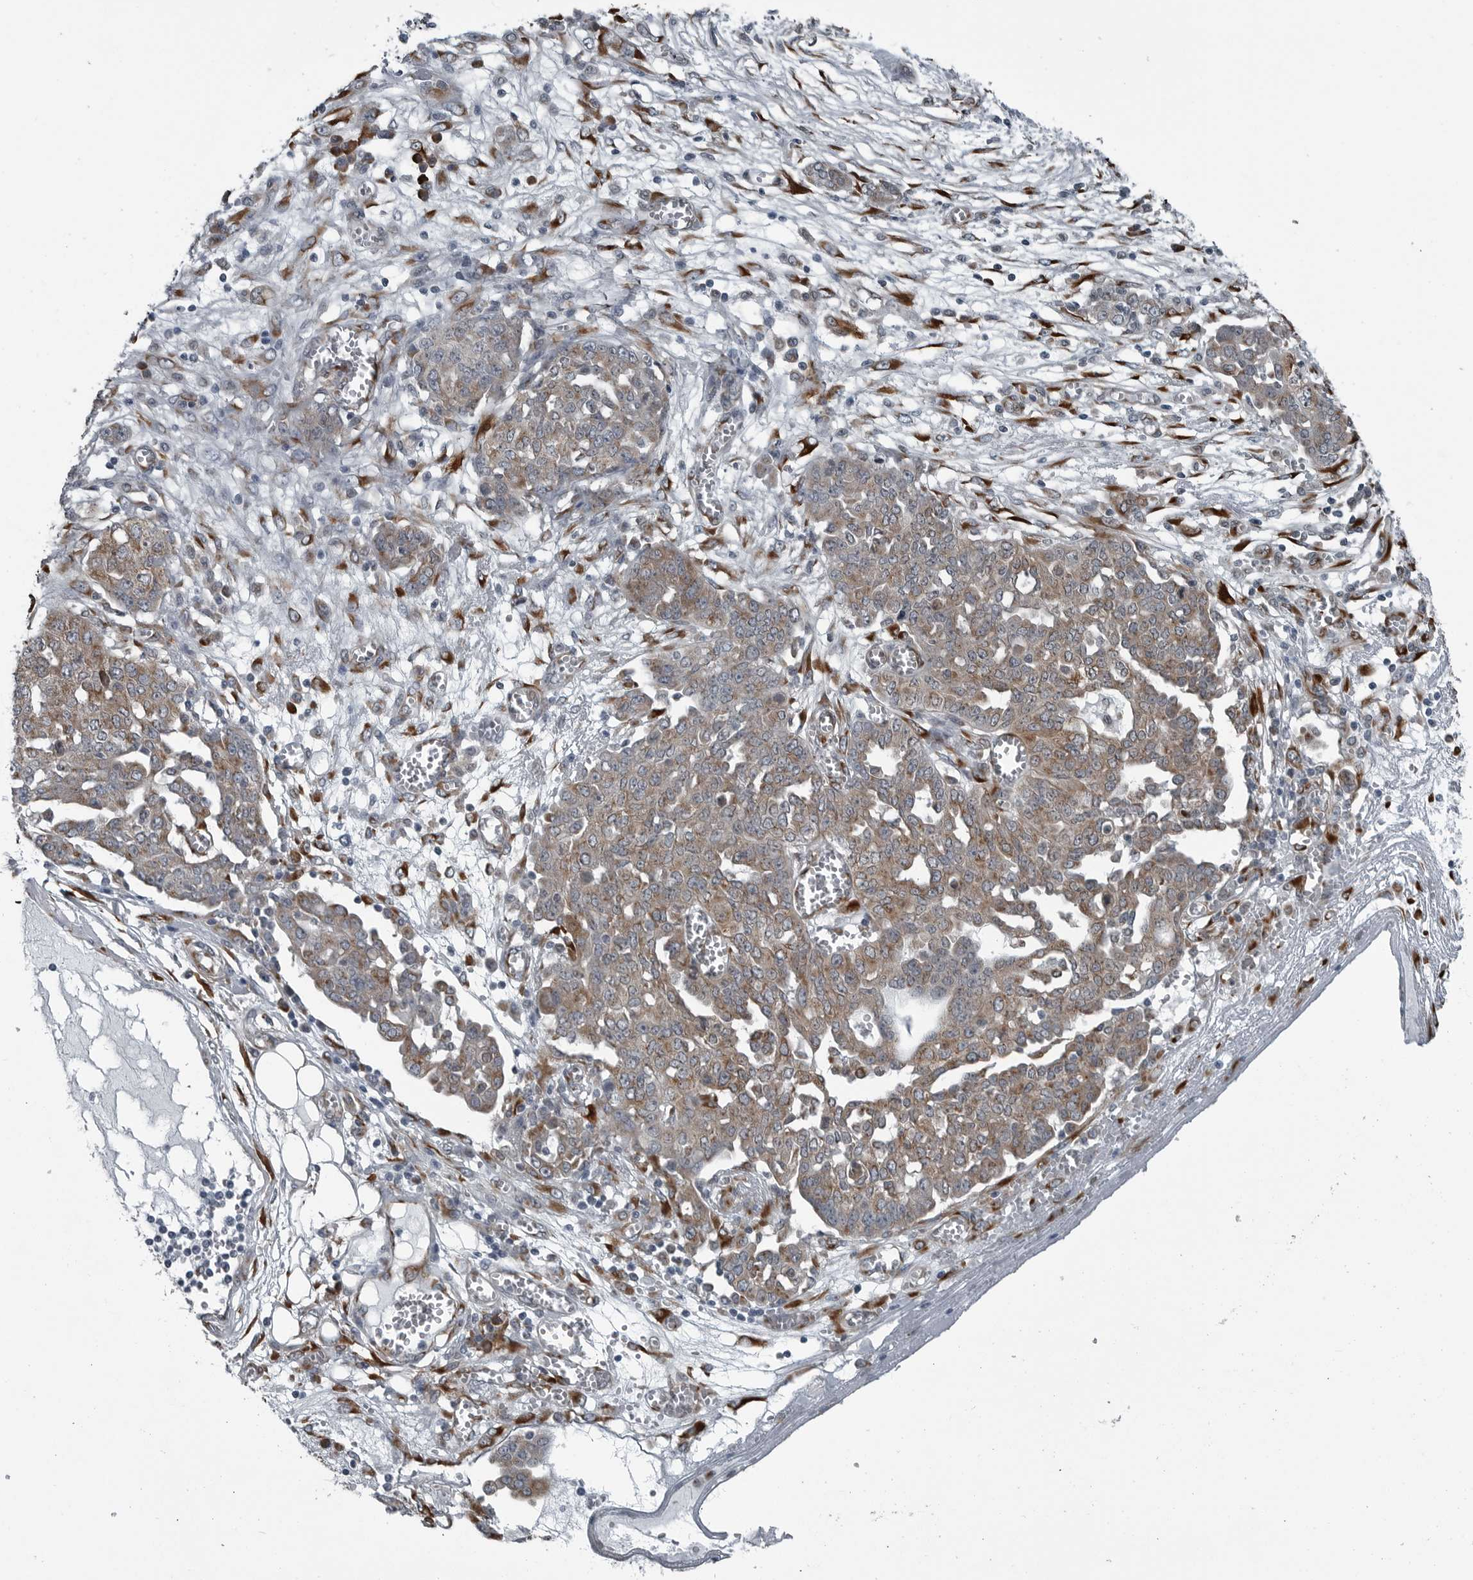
{"staining": {"intensity": "weak", "quantity": "<25%", "location": "cytoplasmic/membranous"}, "tissue": "ovarian cancer", "cell_type": "Tumor cells", "image_type": "cancer", "snomed": [{"axis": "morphology", "description": "Cystadenocarcinoma, serous, NOS"}, {"axis": "topography", "description": "Soft tissue"}, {"axis": "topography", "description": "Ovary"}], "caption": "Immunohistochemistry (IHC) micrograph of human ovarian cancer stained for a protein (brown), which shows no staining in tumor cells.", "gene": "CEP85", "patient": {"sex": "female", "age": 57}}